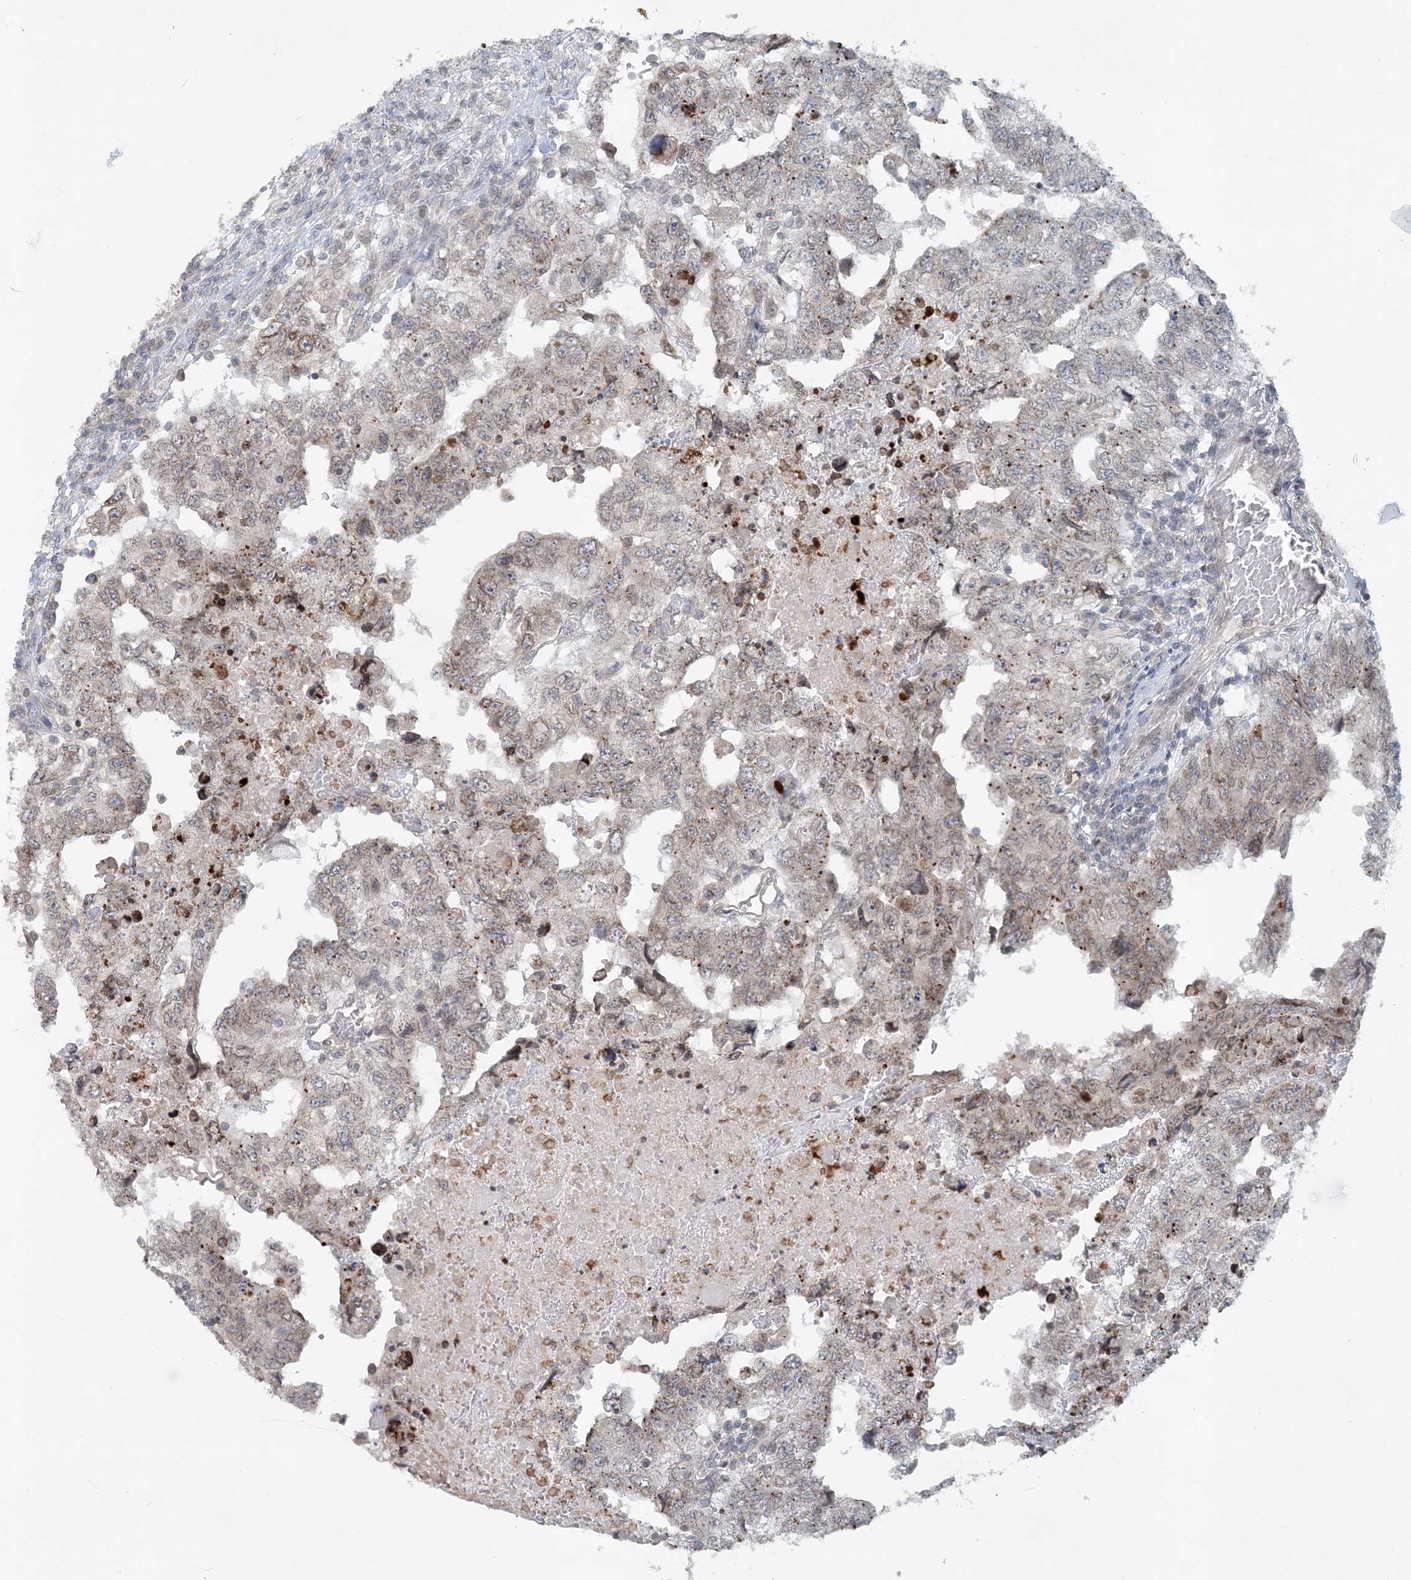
{"staining": {"intensity": "moderate", "quantity": "<25%", "location": "cytoplasmic/membranous"}, "tissue": "testis cancer", "cell_type": "Tumor cells", "image_type": "cancer", "snomed": [{"axis": "morphology", "description": "Carcinoma, Embryonal, NOS"}, {"axis": "topography", "description": "Testis"}], "caption": "The photomicrograph reveals a brown stain indicating the presence of a protein in the cytoplasmic/membranous of tumor cells in embryonal carcinoma (testis).", "gene": "NUP54", "patient": {"sex": "male", "age": 36}}